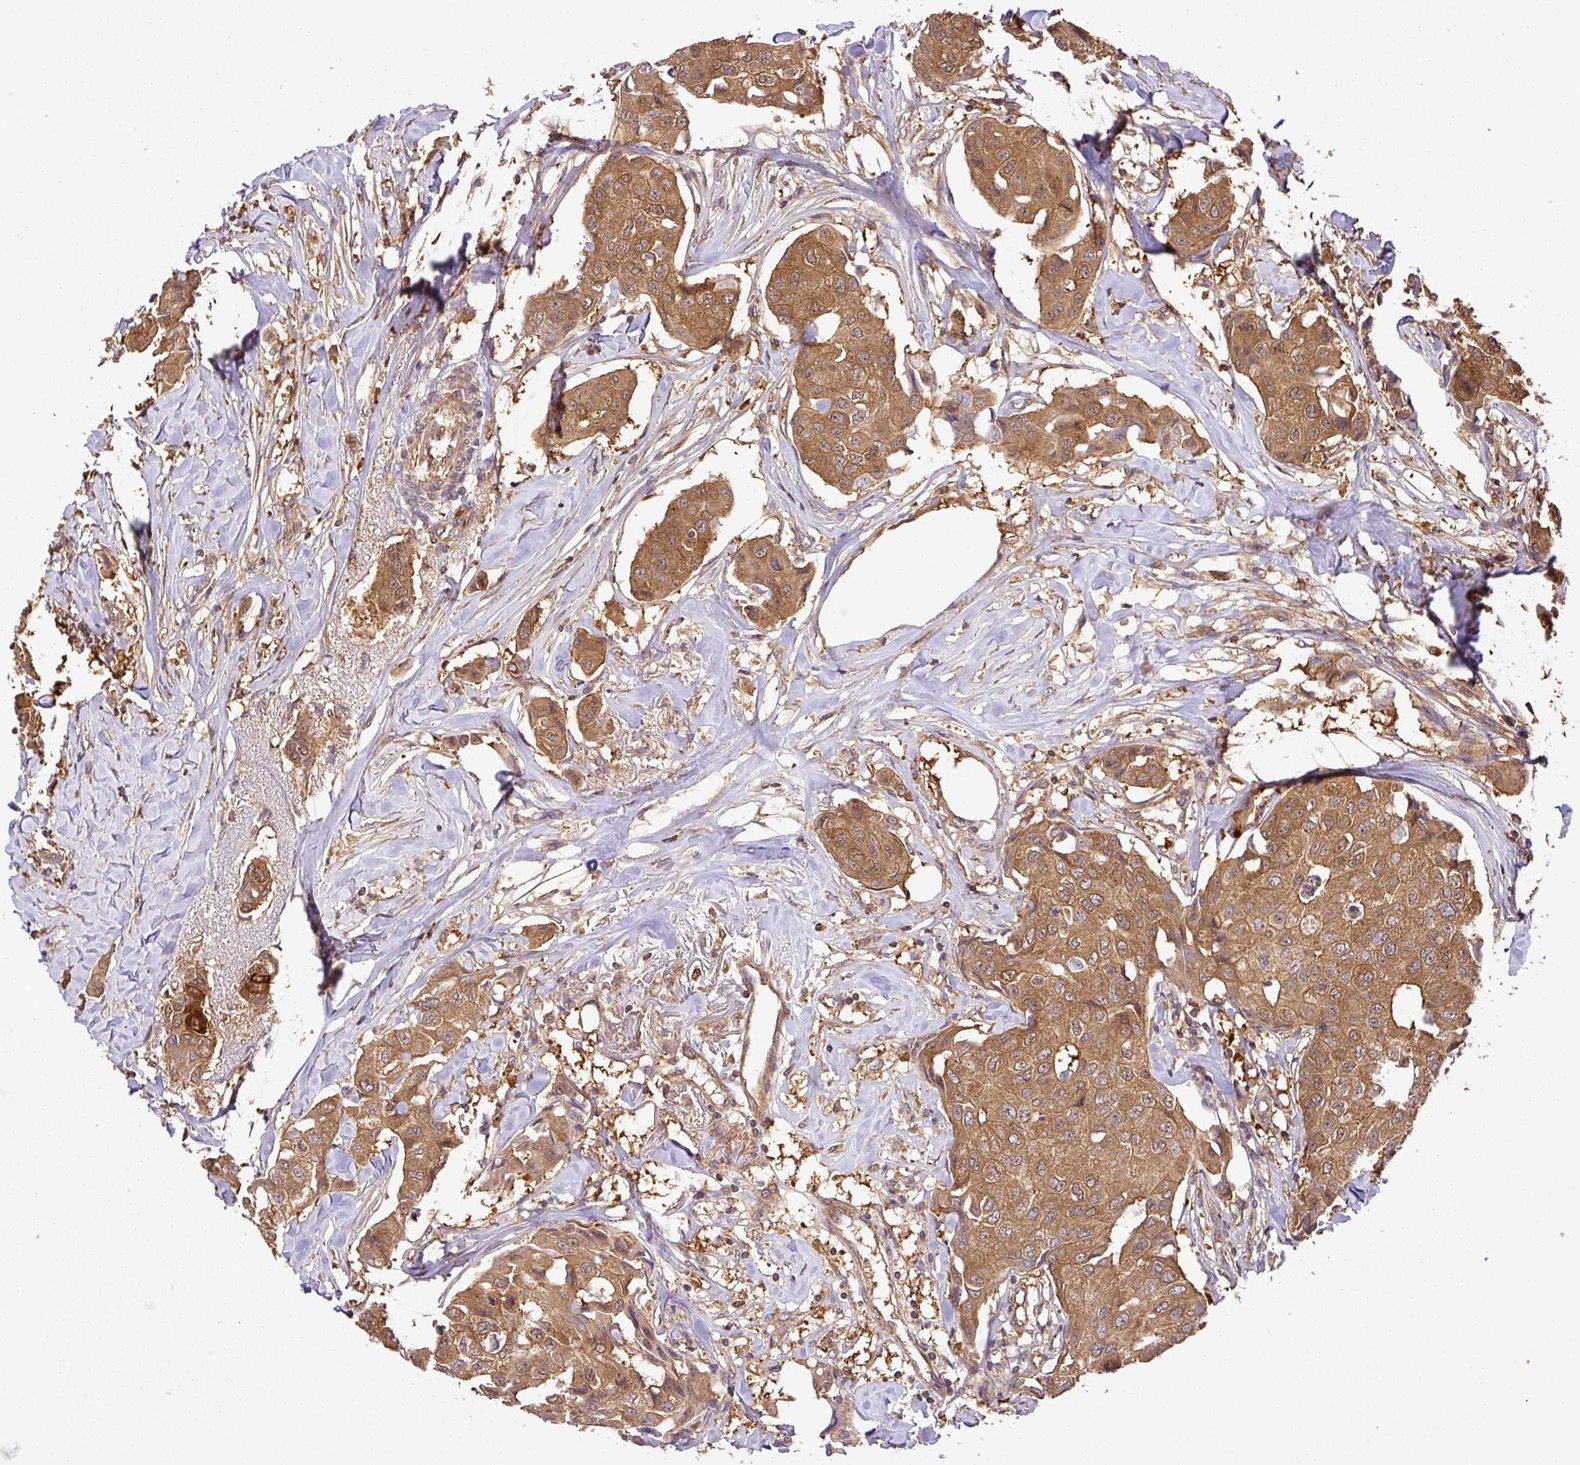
{"staining": {"intensity": "moderate", "quantity": ">75%", "location": "cytoplasmic/membranous"}, "tissue": "breast cancer", "cell_type": "Tumor cells", "image_type": "cancer", "snomed": [{"axis": "morphology", "description": "Duct carcinoma"}, {"axis": "topography", "description": "Breast"}], "caption": "Breast cancer stained with IHC reveals moderate cytoplasmic/membranous expression in approximately >75% of tumor cells. The protein of interest is shown in brown color, while the nuclei are stained blue.", "gene": "GSPT1", "patient": {"sex": "female", "age": 80}}